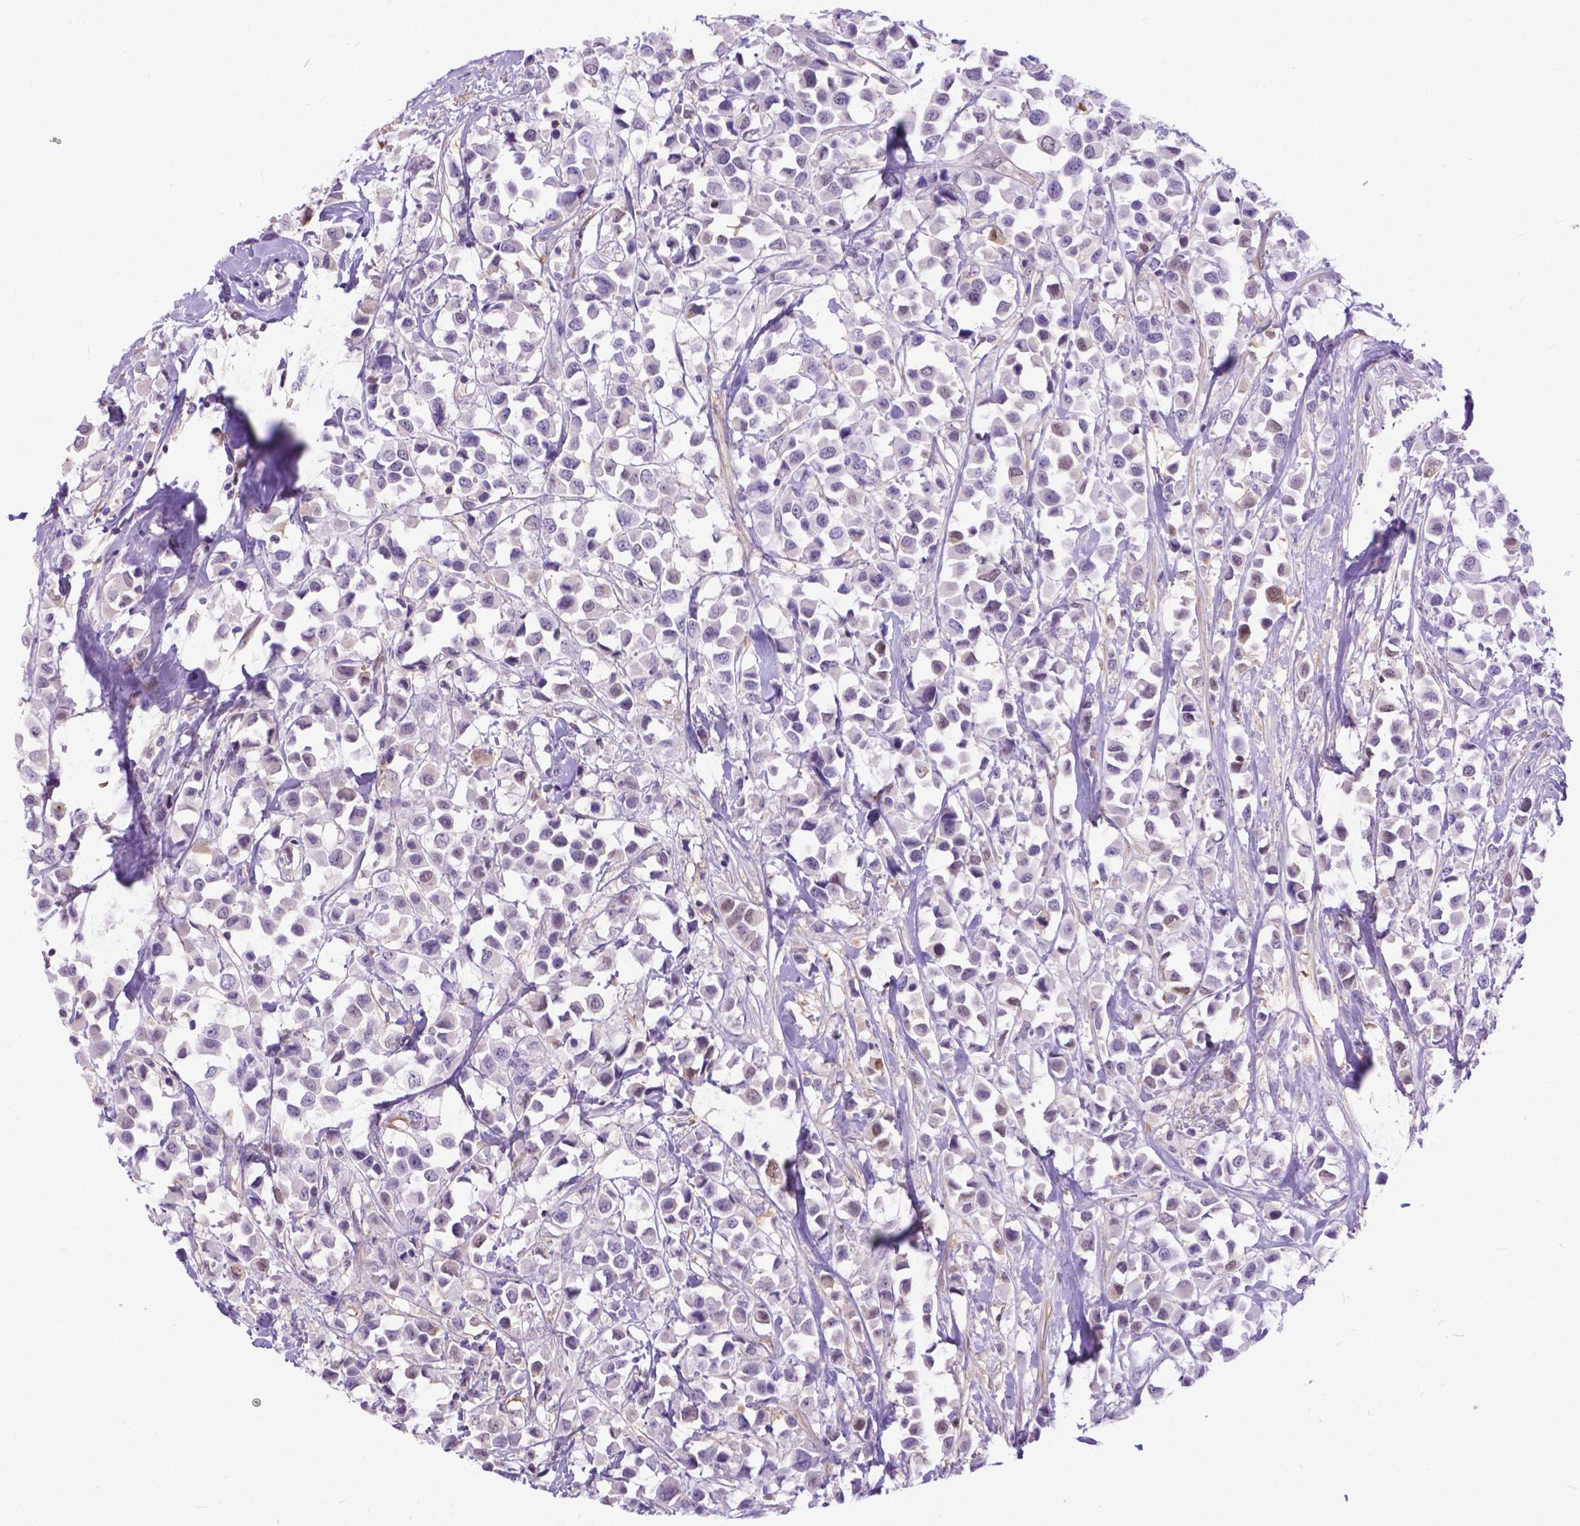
{"staining": {"intensity": "weak", "quantity": "25%-75%", "location": "cytoplasmic/membranous,nuclear"}, "tissue": "breast cancer", "cell_type": "Tumor cells", "image_type": "cancer", "snomed": [{"axis": "morphology", "description": "Duct carcinoma"}, {"axis": "topography", "description": "Breast"}], "caption": "DAB immunohistochemical staining of human breast cancer (intraductal carcinoma) shows weak cytoplasmic/membranous and nuclear protein positivity in approximately 25%-75% of tumor cells. The staining was performed using DAB to visualize the protein expression in brown, while the nuclei were stained in blue with hematoxylin (Magnification: 20x).", "gene": "TMEM169", "patient": {"sex": "female", "age": 61}}